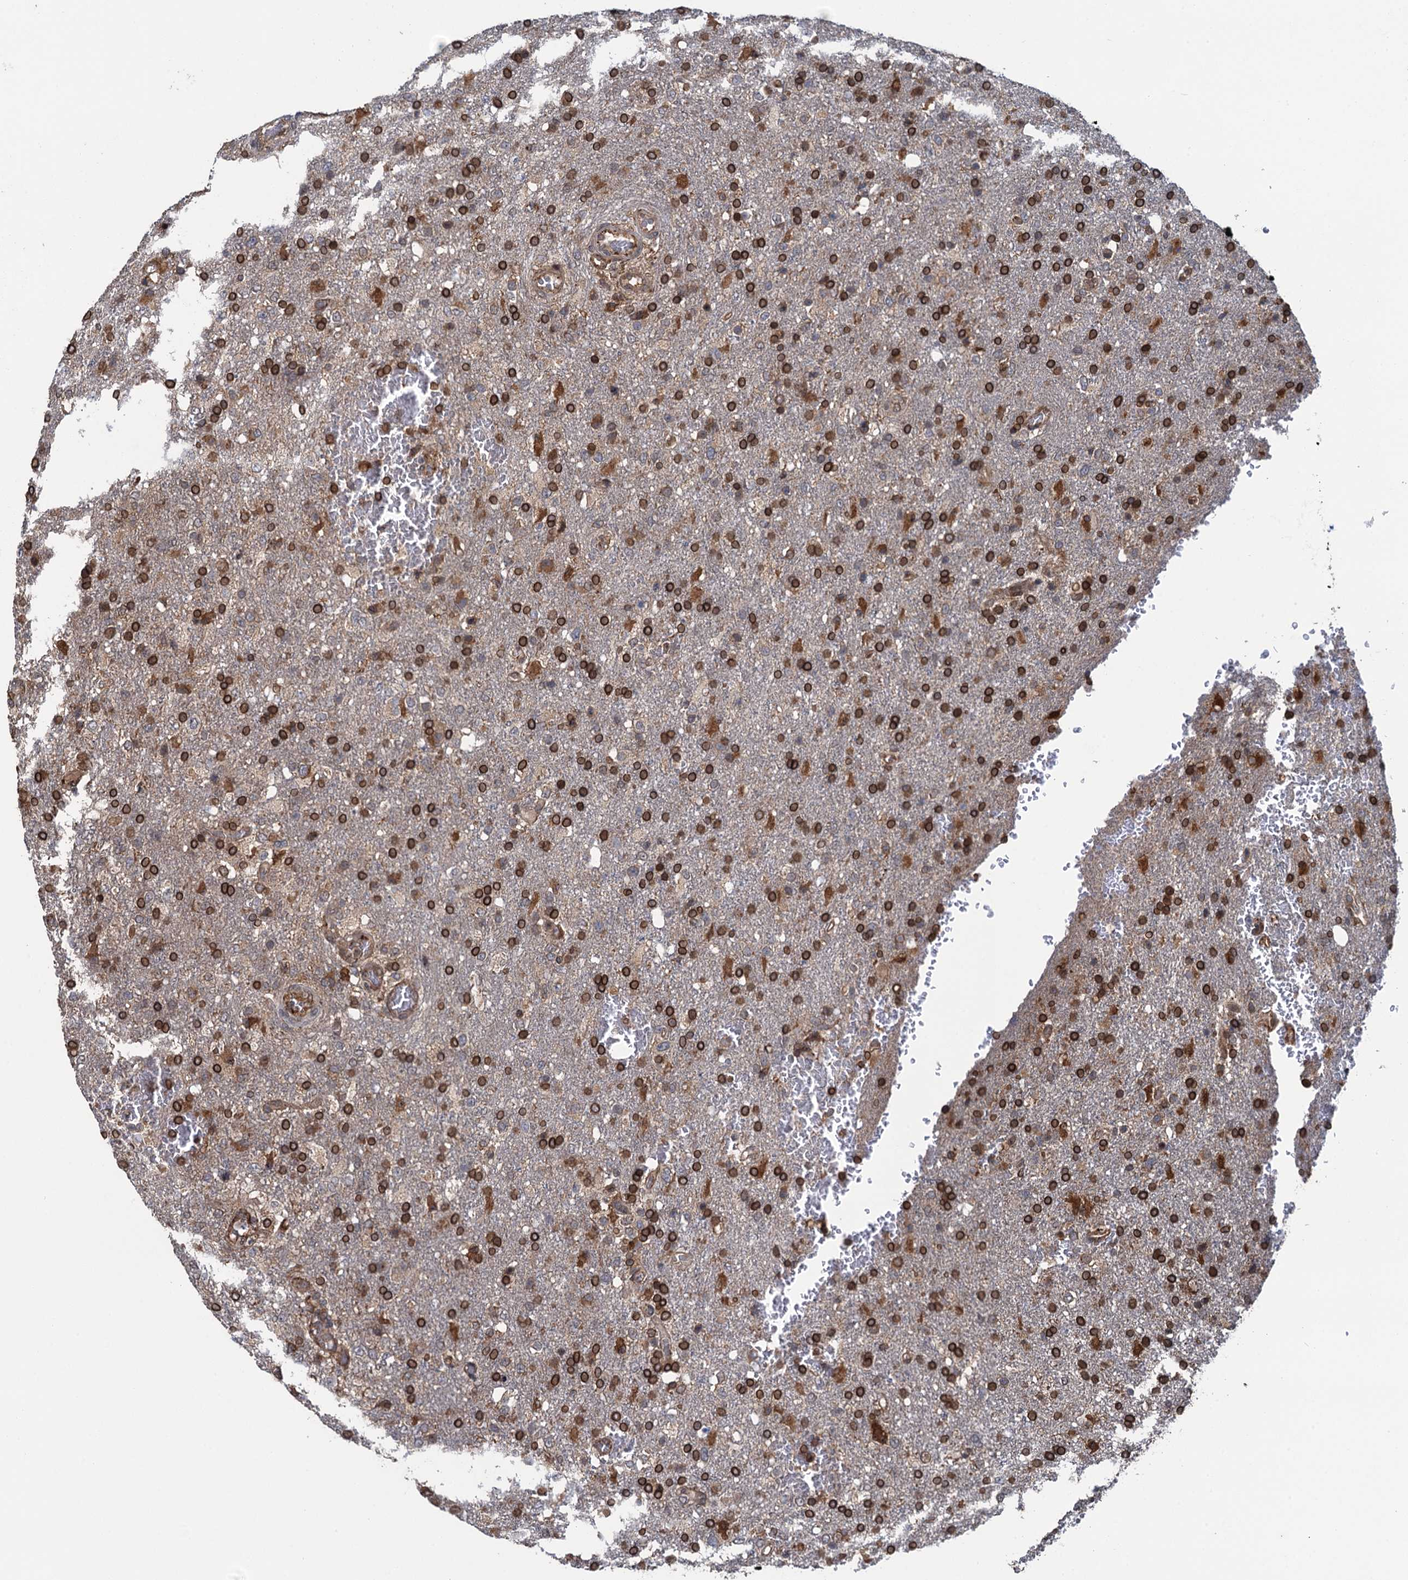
{"staining": {"intensity": "strong", "quantity": ">75%", "location": "cytoplasmic/membranous"}, "tissue": "glioma", "cell_type": "Tumor cells", "image_type": "cancer", "snomed": [{"axis": "morphology", "description": "Glioma, malignant, High grade"}, {"axis": "topography", "description": "Brain"}], "caption": "Immunohistochemical staining of human malignant glioma (high-grade) exhibits strong cytoplasmic/membranous protein positivity in about >75% of tumor cells.", "gene": "EVX2", "patient": {"sex": "female", "age": 74}}